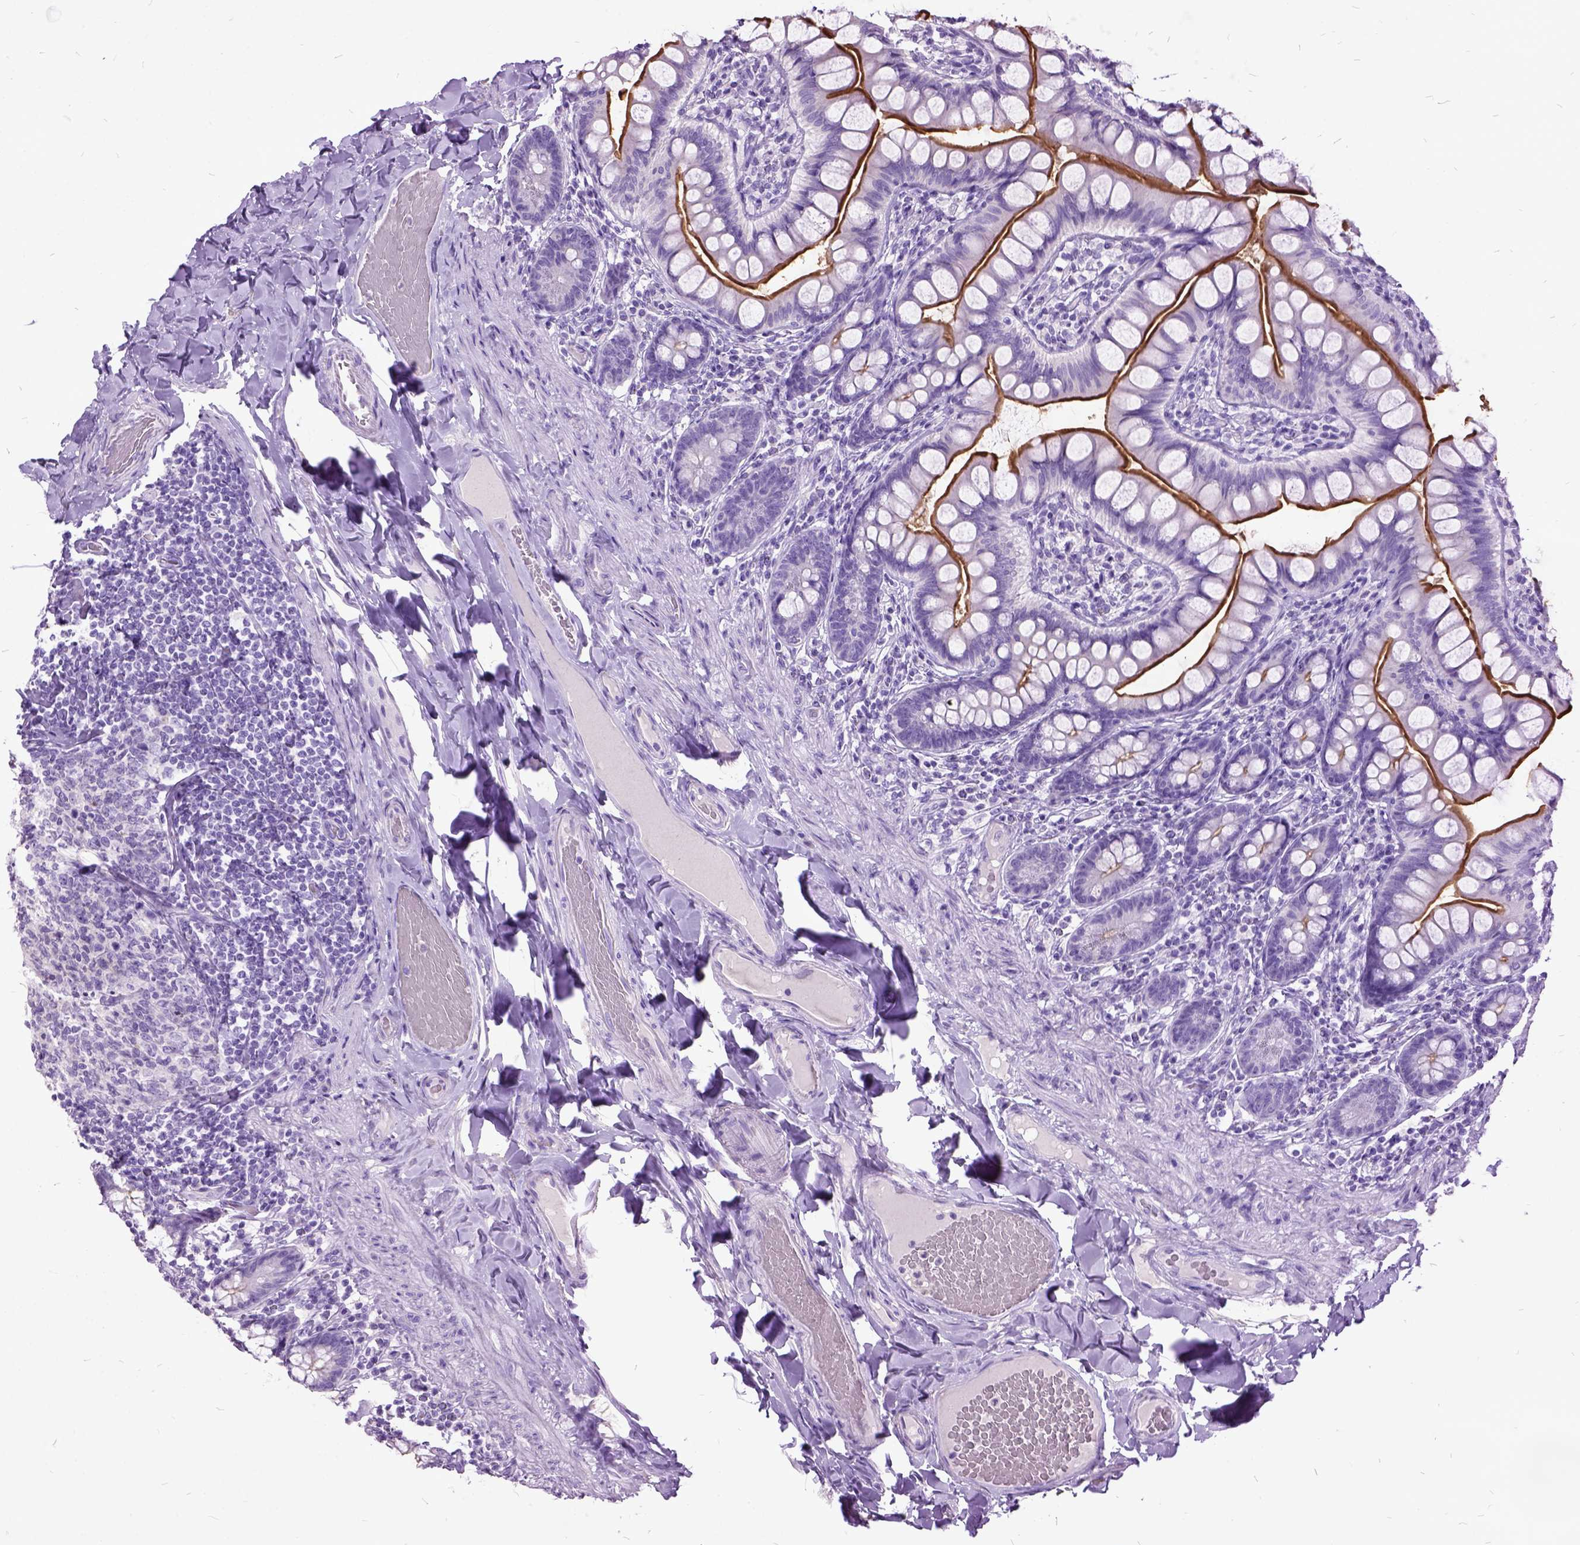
{"staining": {"intensity": "strong", "quantity": ">75%", "location": "cytoplasmic/membranous"}, "tissue": "small intestine", "cell_type": "Glandular cells", "image_type": "normal", "snomed": [{"axis": "morphology", "description": "Normal tissue, NOS"}, {"axis": "topography", "description": "Small intestine"}], "caption": "Immunohistochemistry (IHC) photomicrograph of benign small intestine: human small intestine stained using immunohistochemistry exhibits high levels of strong protein expression localized specifically in the cytoplasmic/membranous of glandular cells, appearing as a cytoplasmic/membranous brown color.", "gene": "MME", "patient": {"sex": "male", "age": 70}}